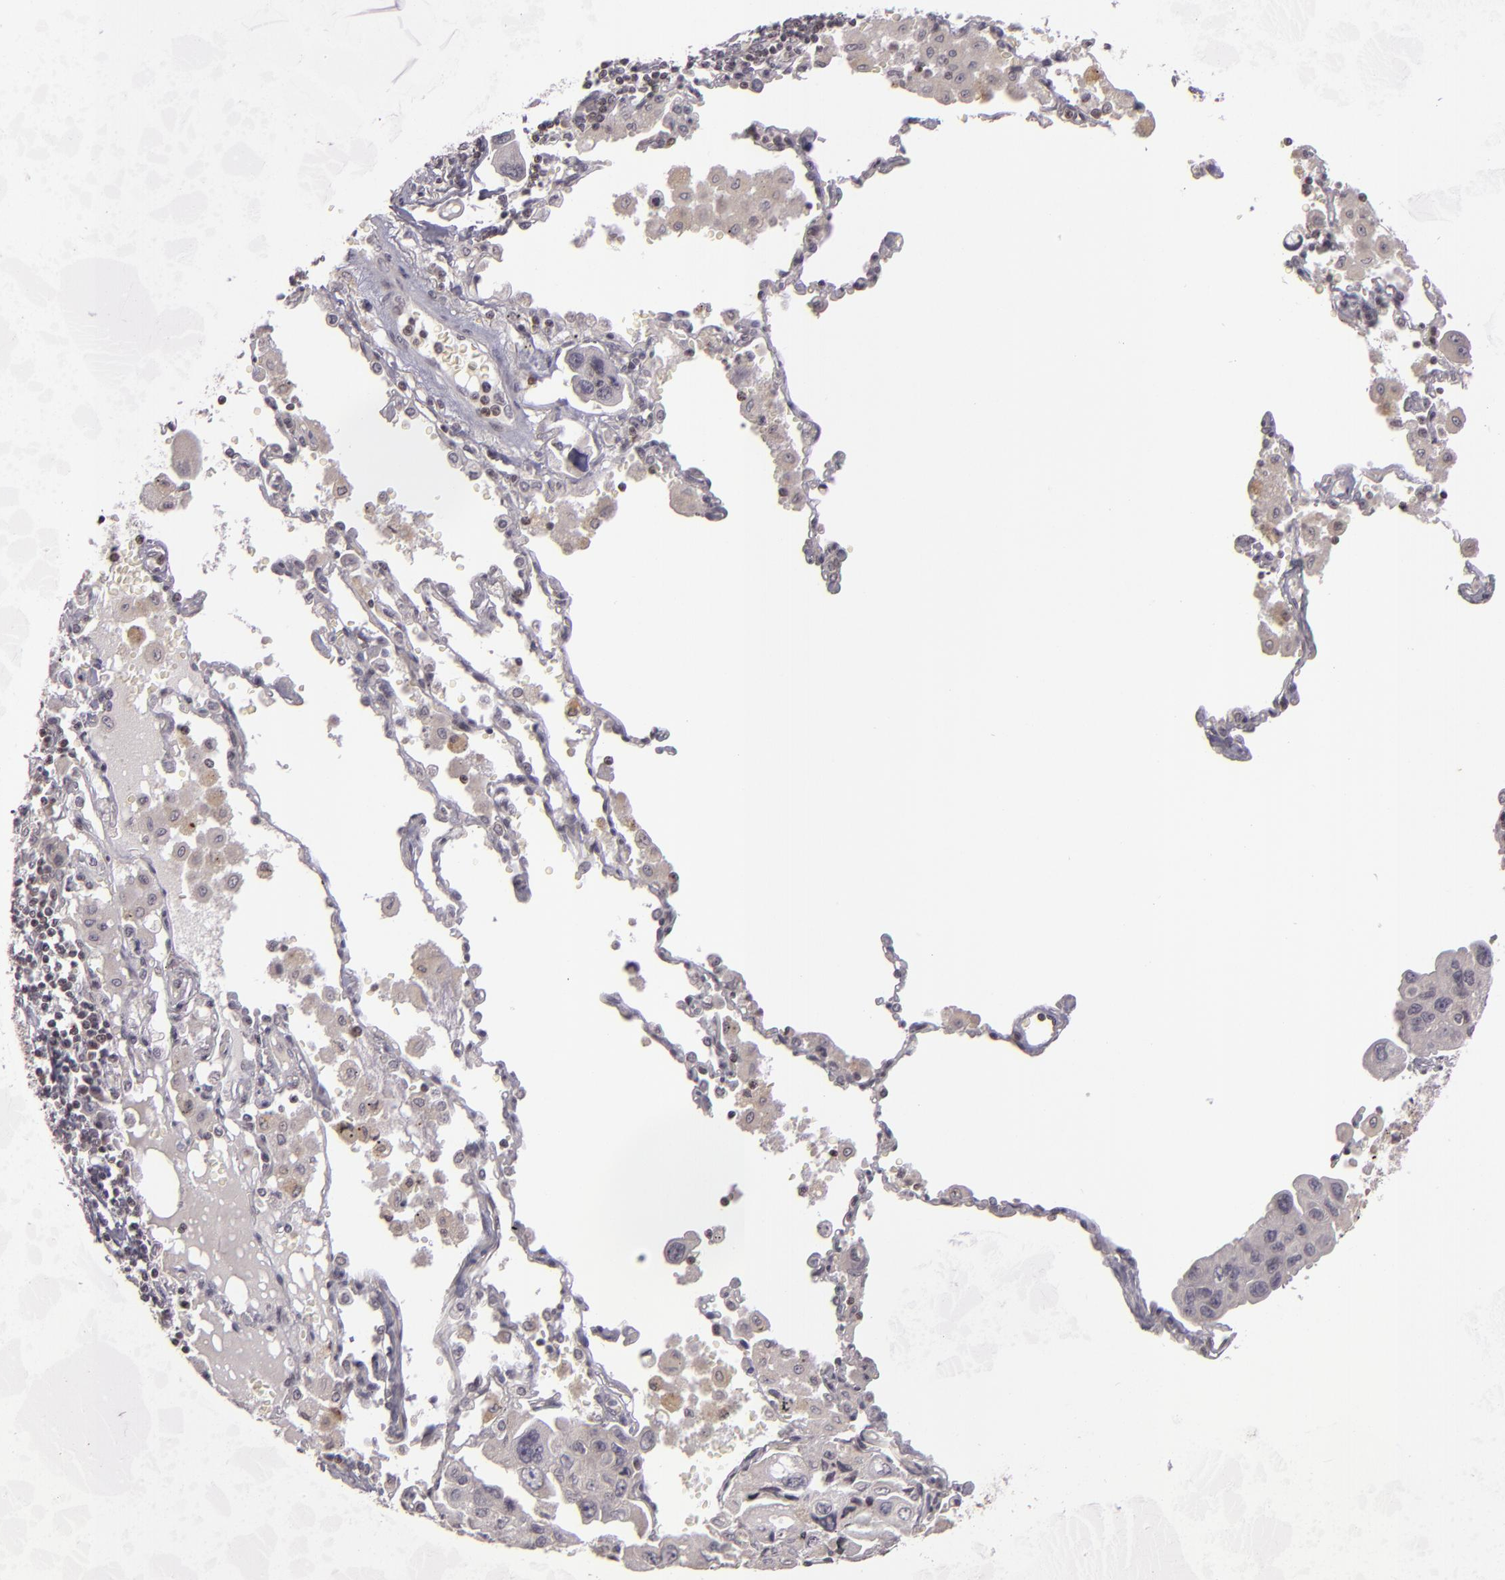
{"staining": {"intensity": "negative", "quantity": "none", "location": "none"}, "tissue": "lung cancer", "cell_type": "Tumor cells", "image_type": "cancer", "snomed": [{"axis": "morphology", "description": "Adenocarcinoma, NOS"}, {"axis": "topography", "description": "Lung"}], "caption": "Immunohistochemistry histopathology image of adenocarcinoma (lung) stained for a protein (brown), which reveals no staining in tumor cells.", "gene": "AKAP6", "patient": {"sex": "male", "age": 64}}